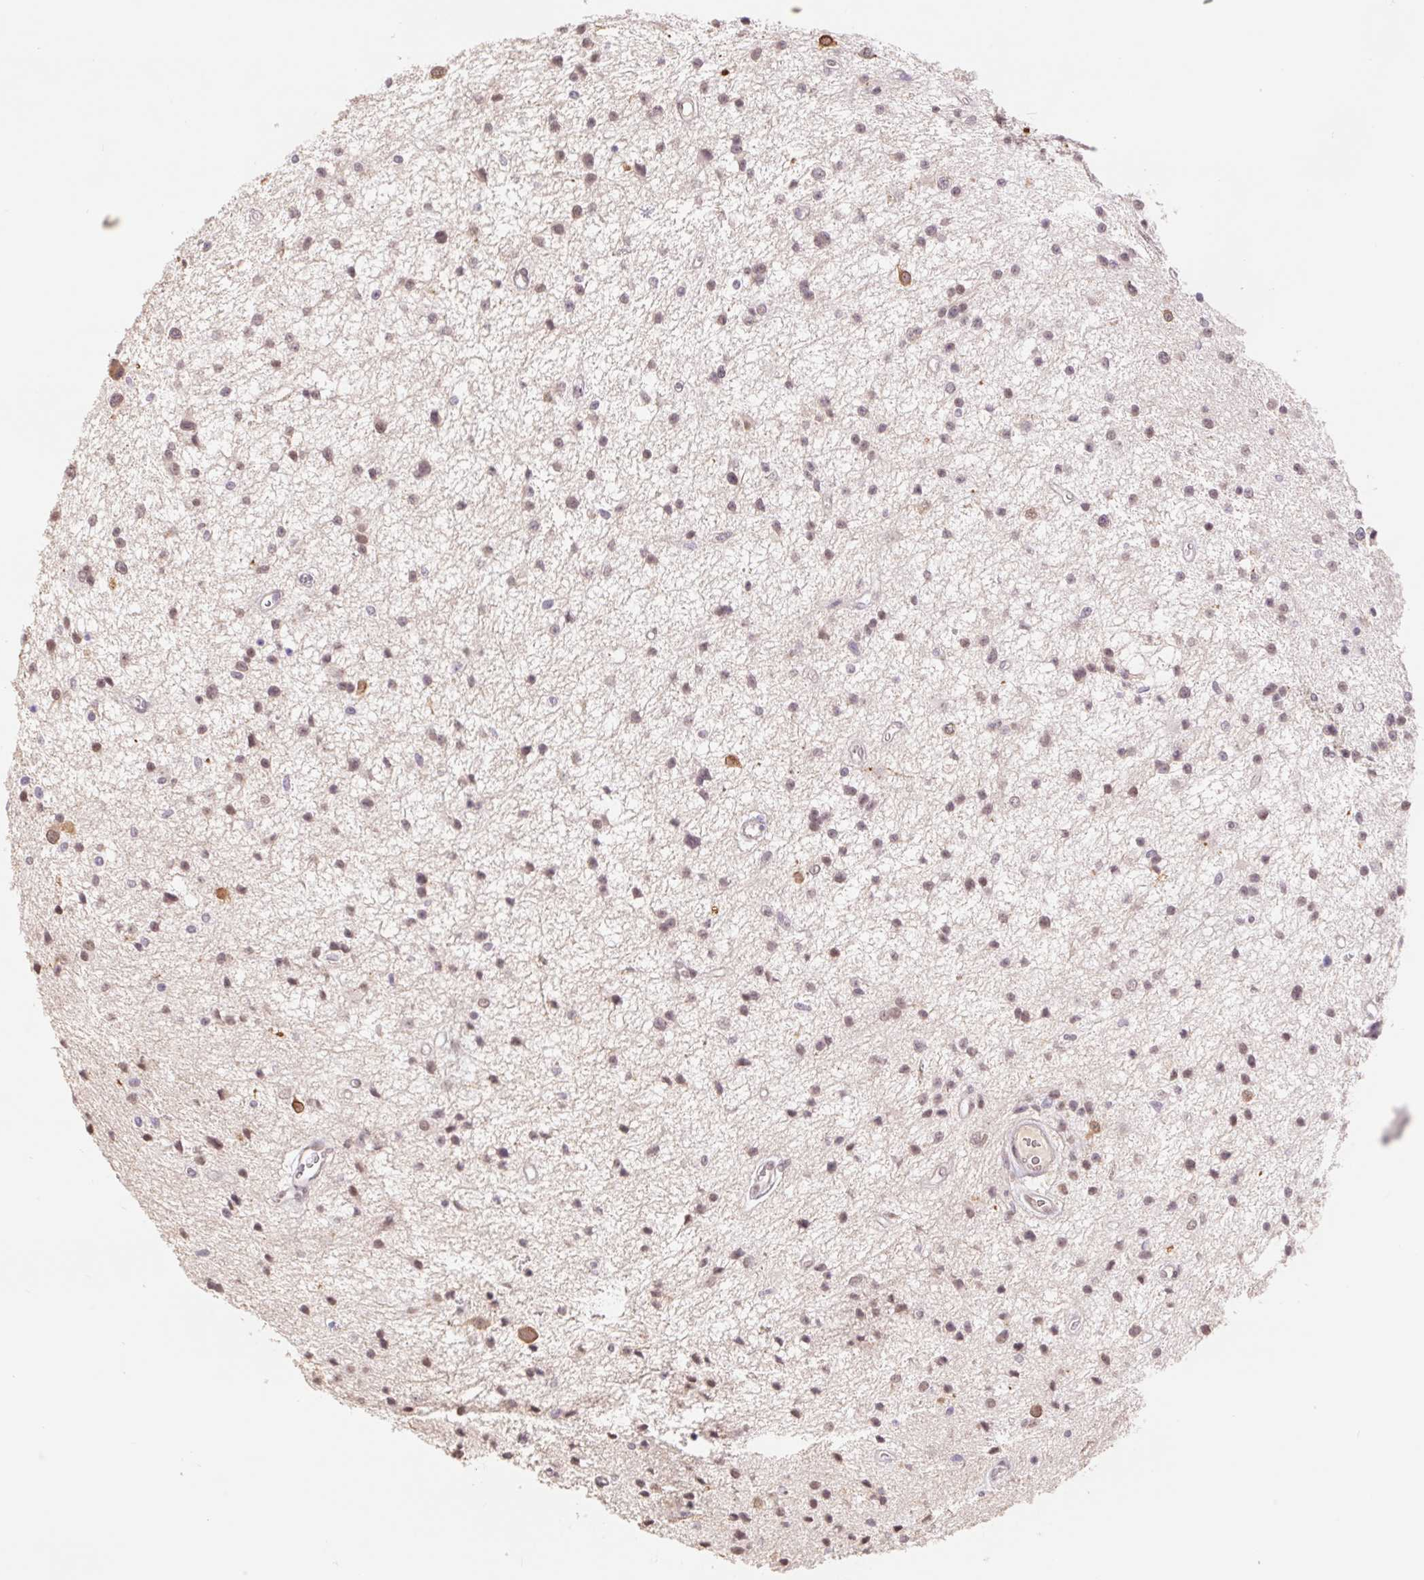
{"staining": {"intensity": "weak", "quantity": ">75%", "location": "nuclear"}, "tissue": "glioma", "cell_type": "Tumor cells", "image_type": "cancer", "snomed": [{"axis": "morphology", "description": "Glioma, malignant, Low grade"}, {"axis": "topography", "description": "Brain"}], "caption": "The photomicrograph reveals staining of malignant glioma (low-grade), revealing weak nuclear protein staining (brown color) within tumor cells.", "gene": "TRERF1", "patient": {"sex": "male", "age": 43}}